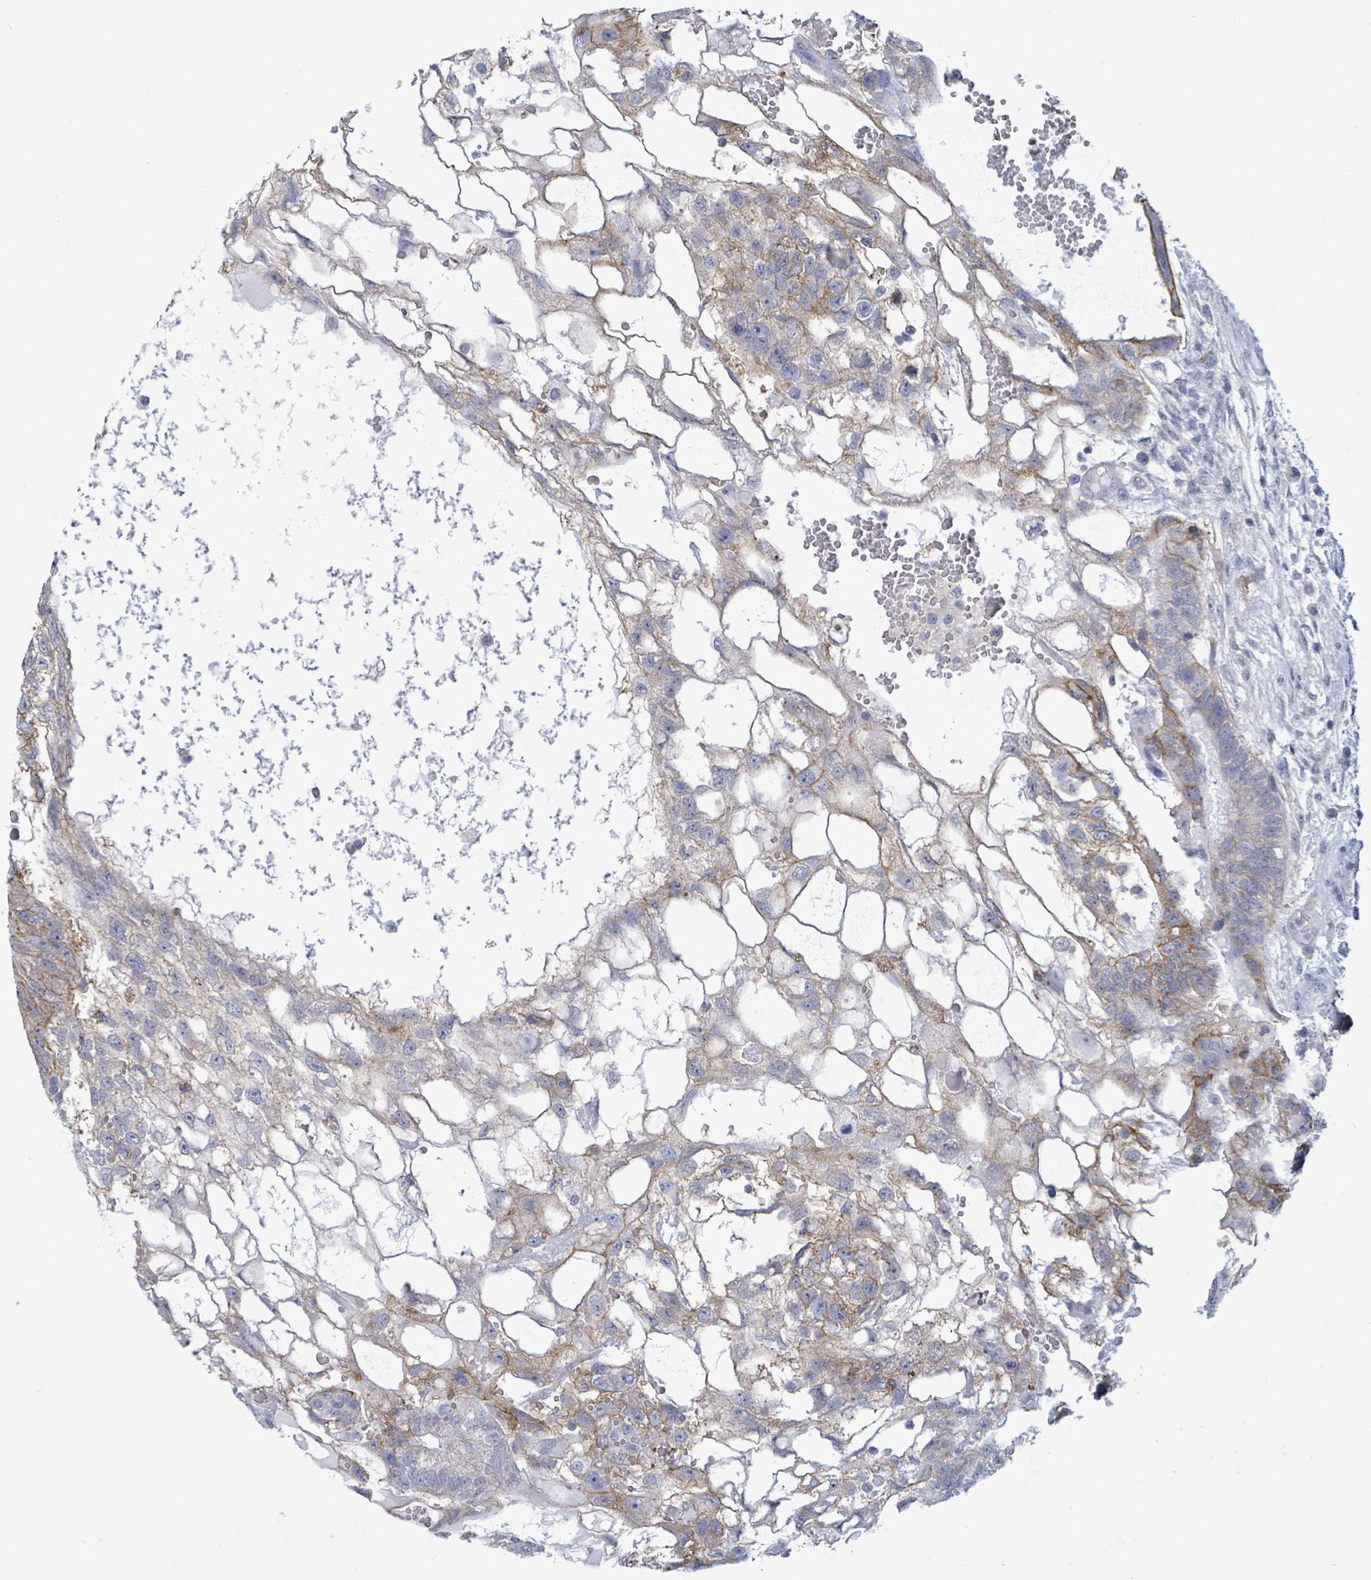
{"staining": {"intensity": "weak", "quantity": "<25%", "location": "cytoplasmic/membranous"}, "tissue": "testis cancer", "cell_type": "Tumor cells", "image_type": "cancer", "snomed": [{"axis": "morphology", "description": "Normal tissue, NOS"}, {"axis": "morphology", "description": "Carcinoma, Embryonal, NOS"}, {"axis": "topography", "description": "Testis"}], "caption": "This is an immunohistochemistry (IHC) histopathology image of human testis cancer (embryonal carcinoma). There is no positivity in tumor cells.", "gene": "BSG", "patient": {"sex": "male", "age": 32}}